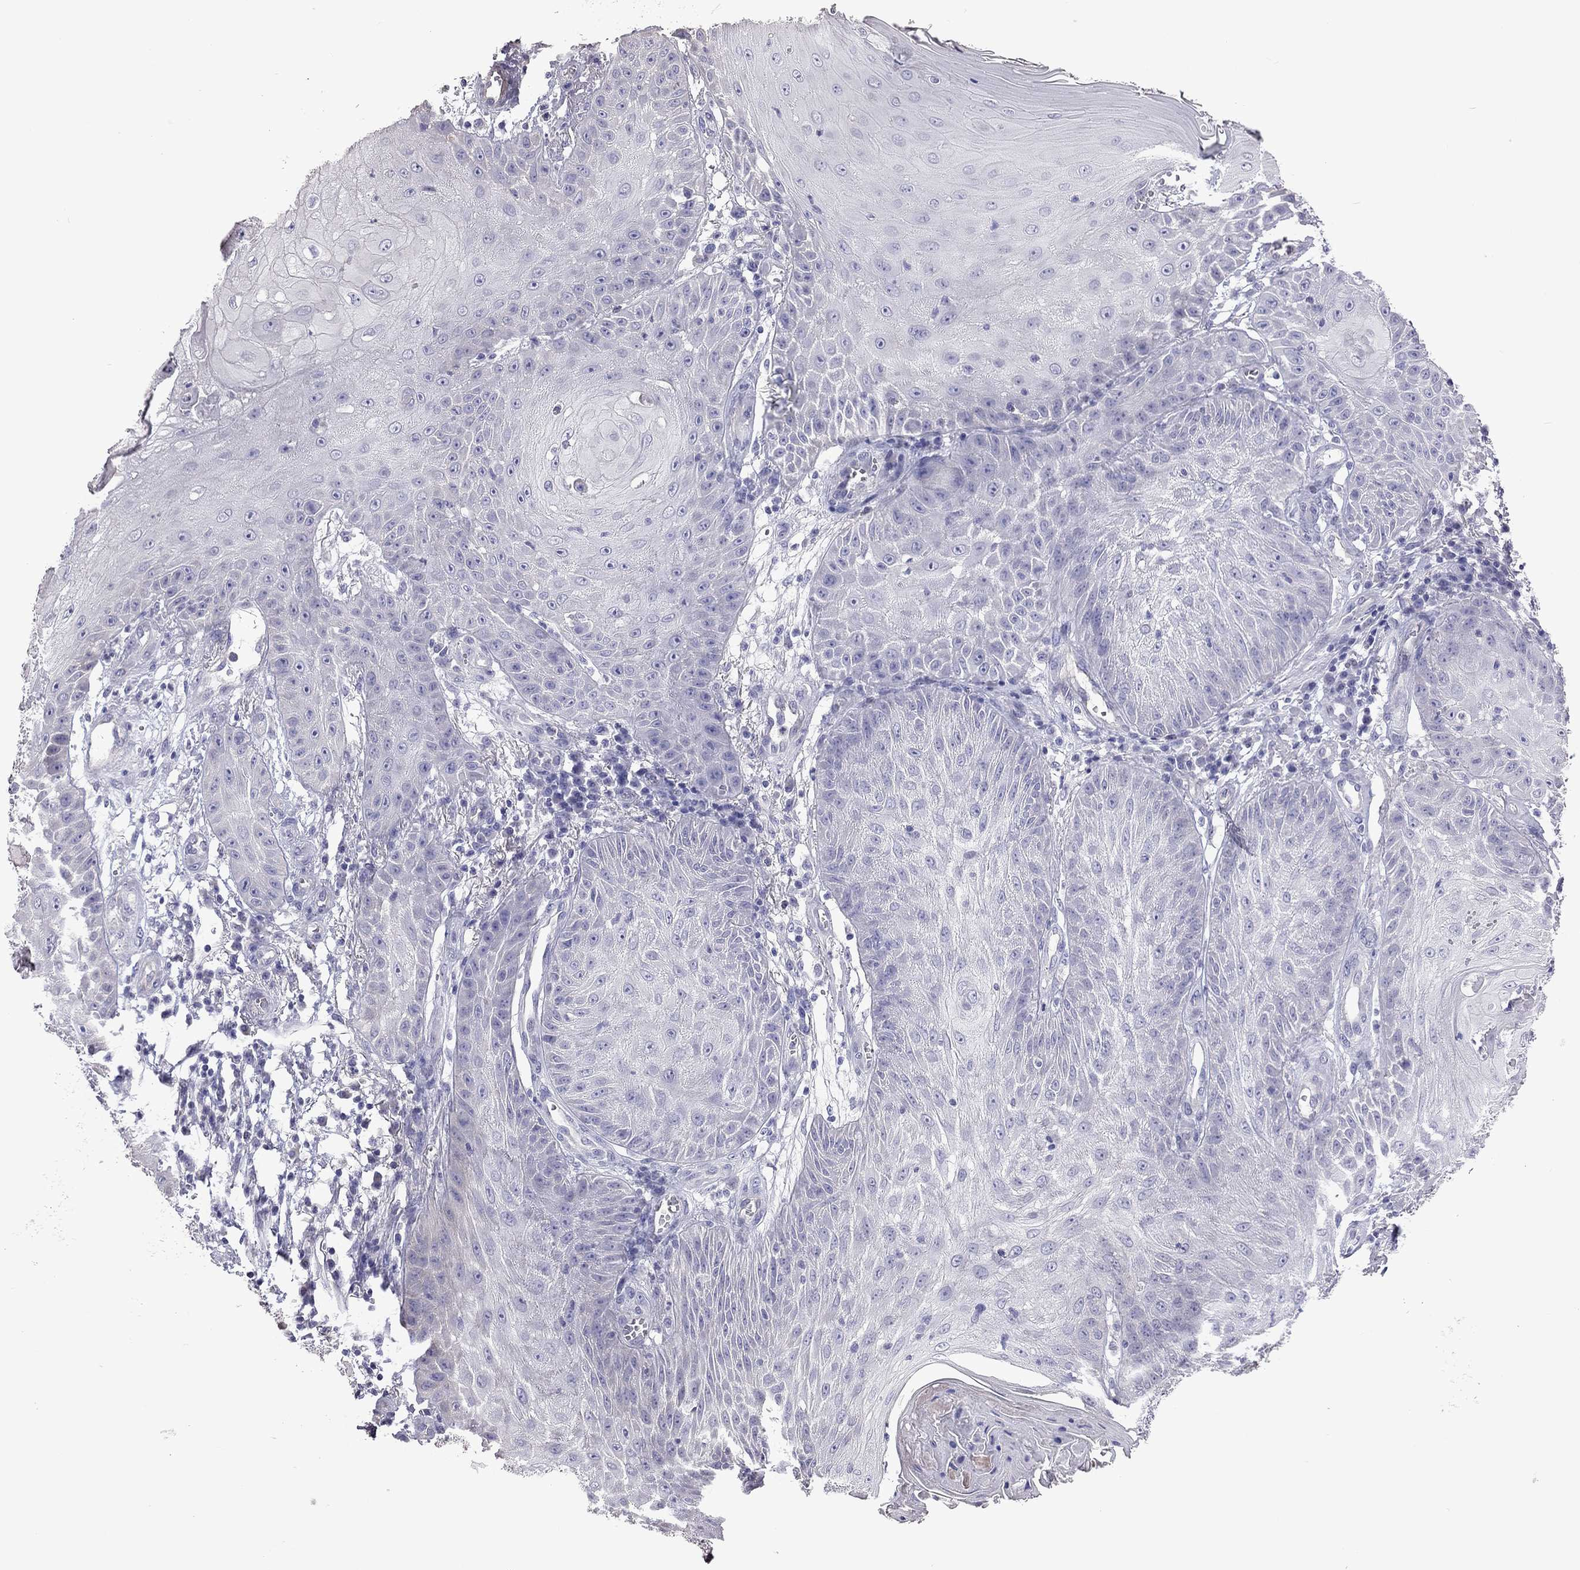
{"staining": {"intensity": "negative", "quantity": "none", "location": "none"}, "tissue": "skin cancer", "cell_type": "Tumor cells", "image_type": "cancer", "snomed": [{"axis": "morphology", "description": "Squamous cell carcinoma, NOS"}, {"axis": "topography", "description": "Skin"}], "caption": "Squamous cell carcinoma (skin) was stained to show a protein in brown. There is no significant staining in tumor cells.", "gene": "FEZ1", "patient": {"sex": "male", "age": 70}}